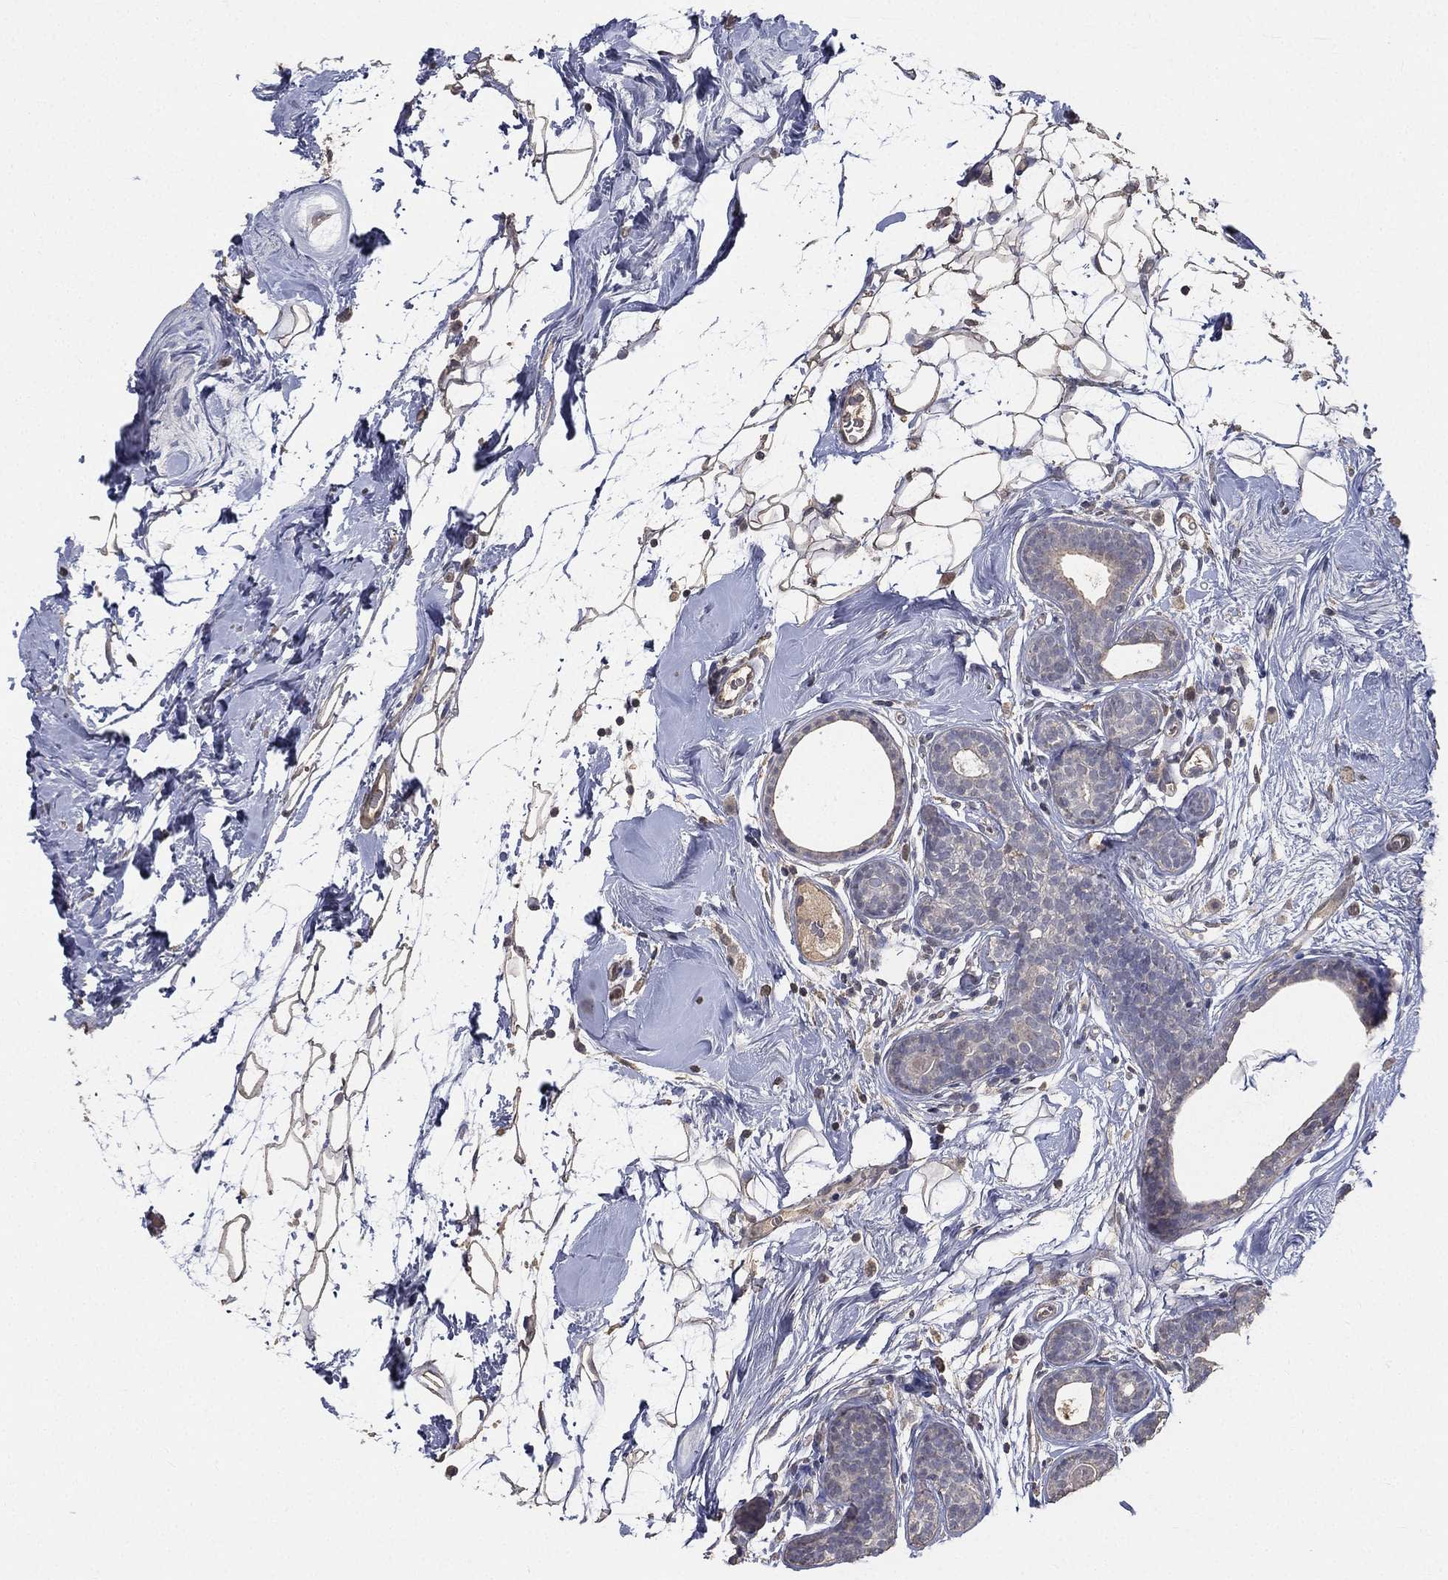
{"staining": {"intensity": "negative", "quantity": "none", "location": "none"}, "tissue": "breast cancer", "cell_type": "Tumor cells", "image_type": "cancer", "snomed": [{"axis": "morphology", "description": "Lobular carcinoma"}, {"axis": "topography", "description": "Breast"}], "caption": "Photomicrograph shows no protein staining in tumor cells of breast cancer tissue. (Brightfield microscopy of DAB (3,3'-diaminobenzidine) immunohistochemistry (IHC) at high magnification).", "gene": "SNAP25", "patient": {"sex": "female", "age": 49}}